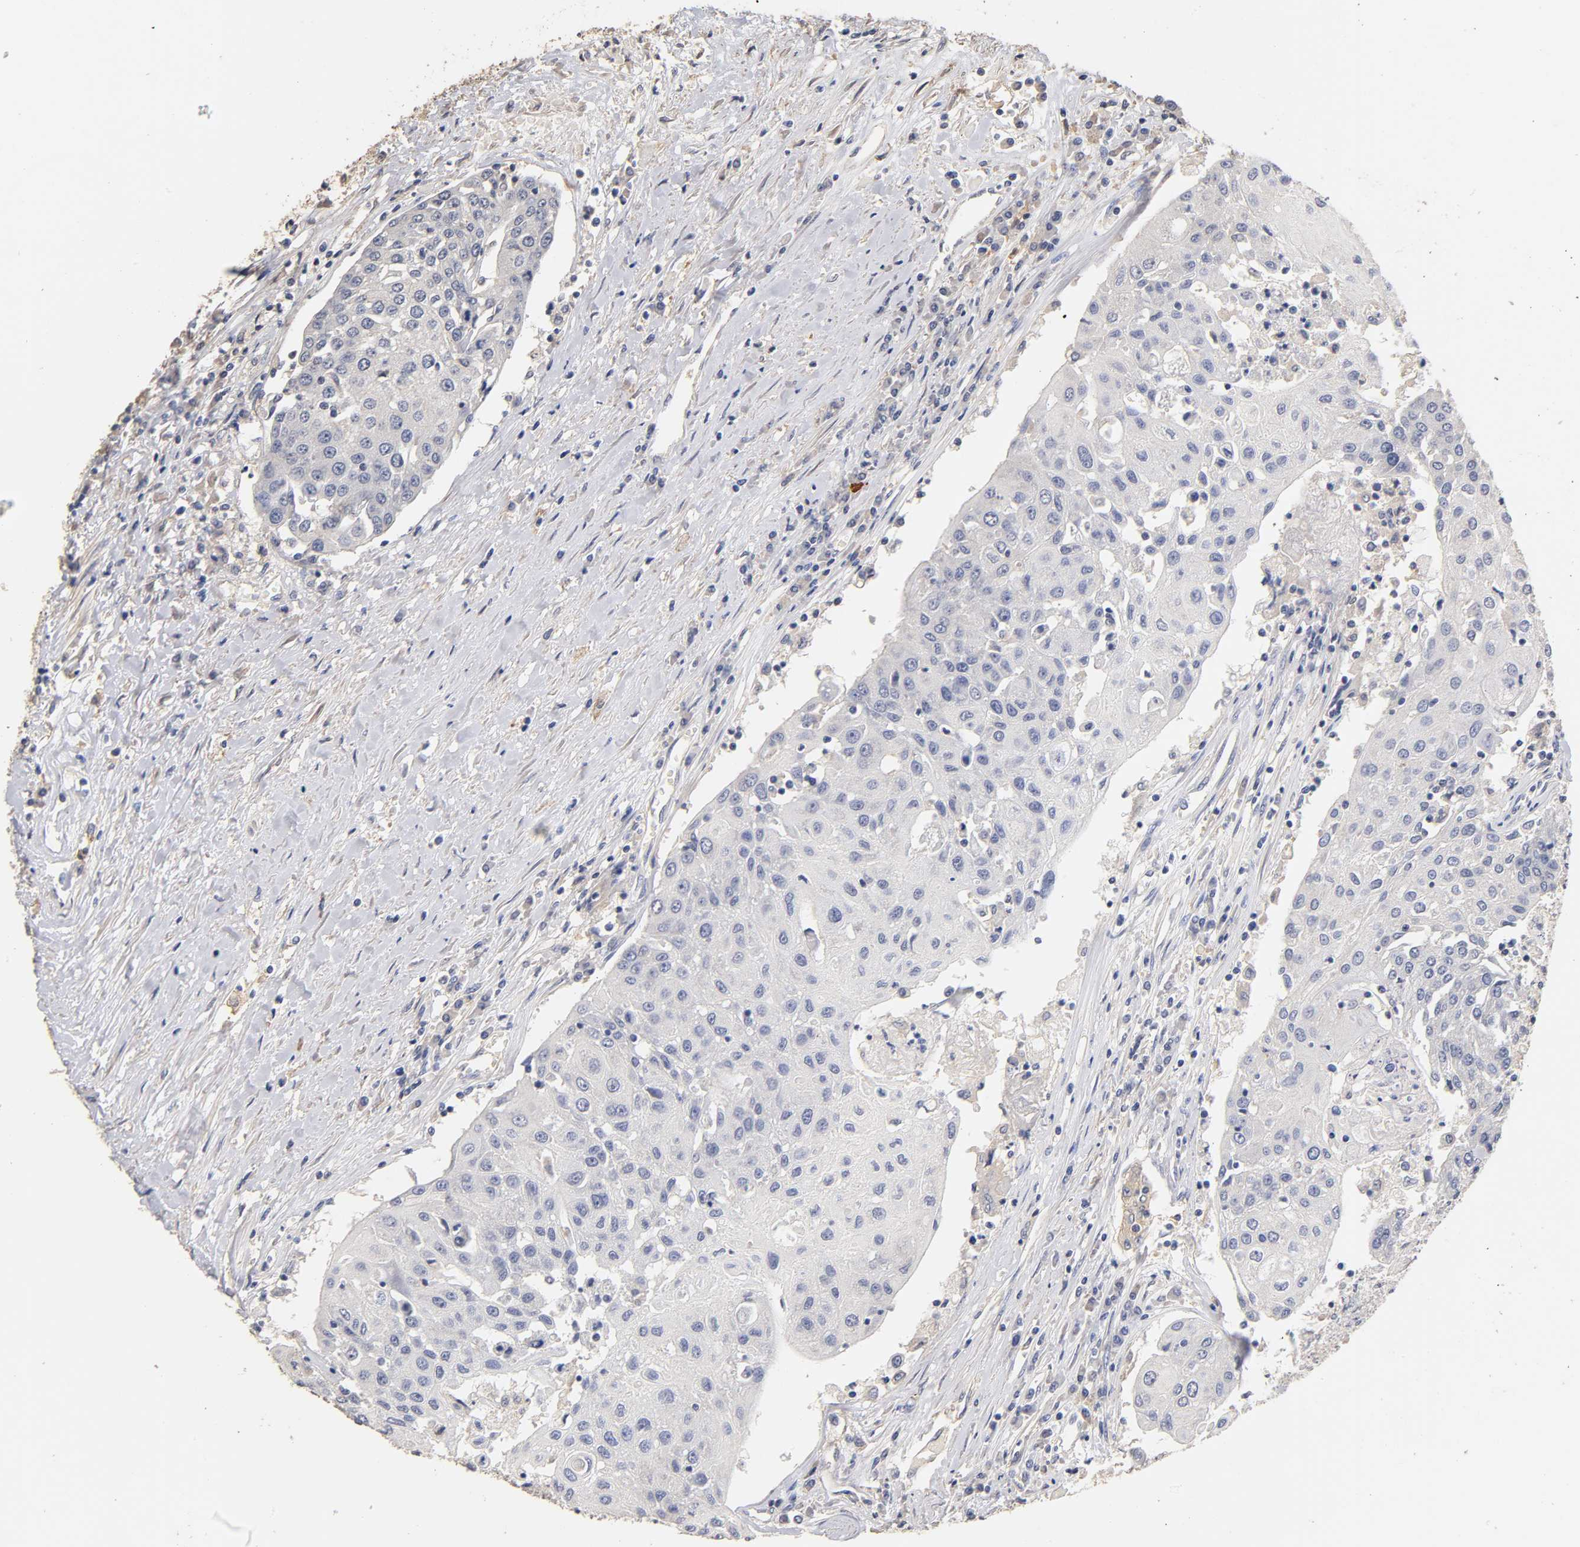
{"staining": {"intensity": "negative", "quantity": "none", "location": "none"}, "tissue": "urothelial cancer", "cell_type": "Tumor cells", "image_type": "cancer", "snomed": [{"axis": "morphology", "description": "Urothelial carcinoma, High grade"}, {"axis": "topography", "description": "Urinary bladder"}], "caption": "Histopathology image shows no significant protein positivity in tumor cells of high-grade urothelial carcinoma.", "gene": "VSIG4", "patient": {"sex": "female", "age": 85}}